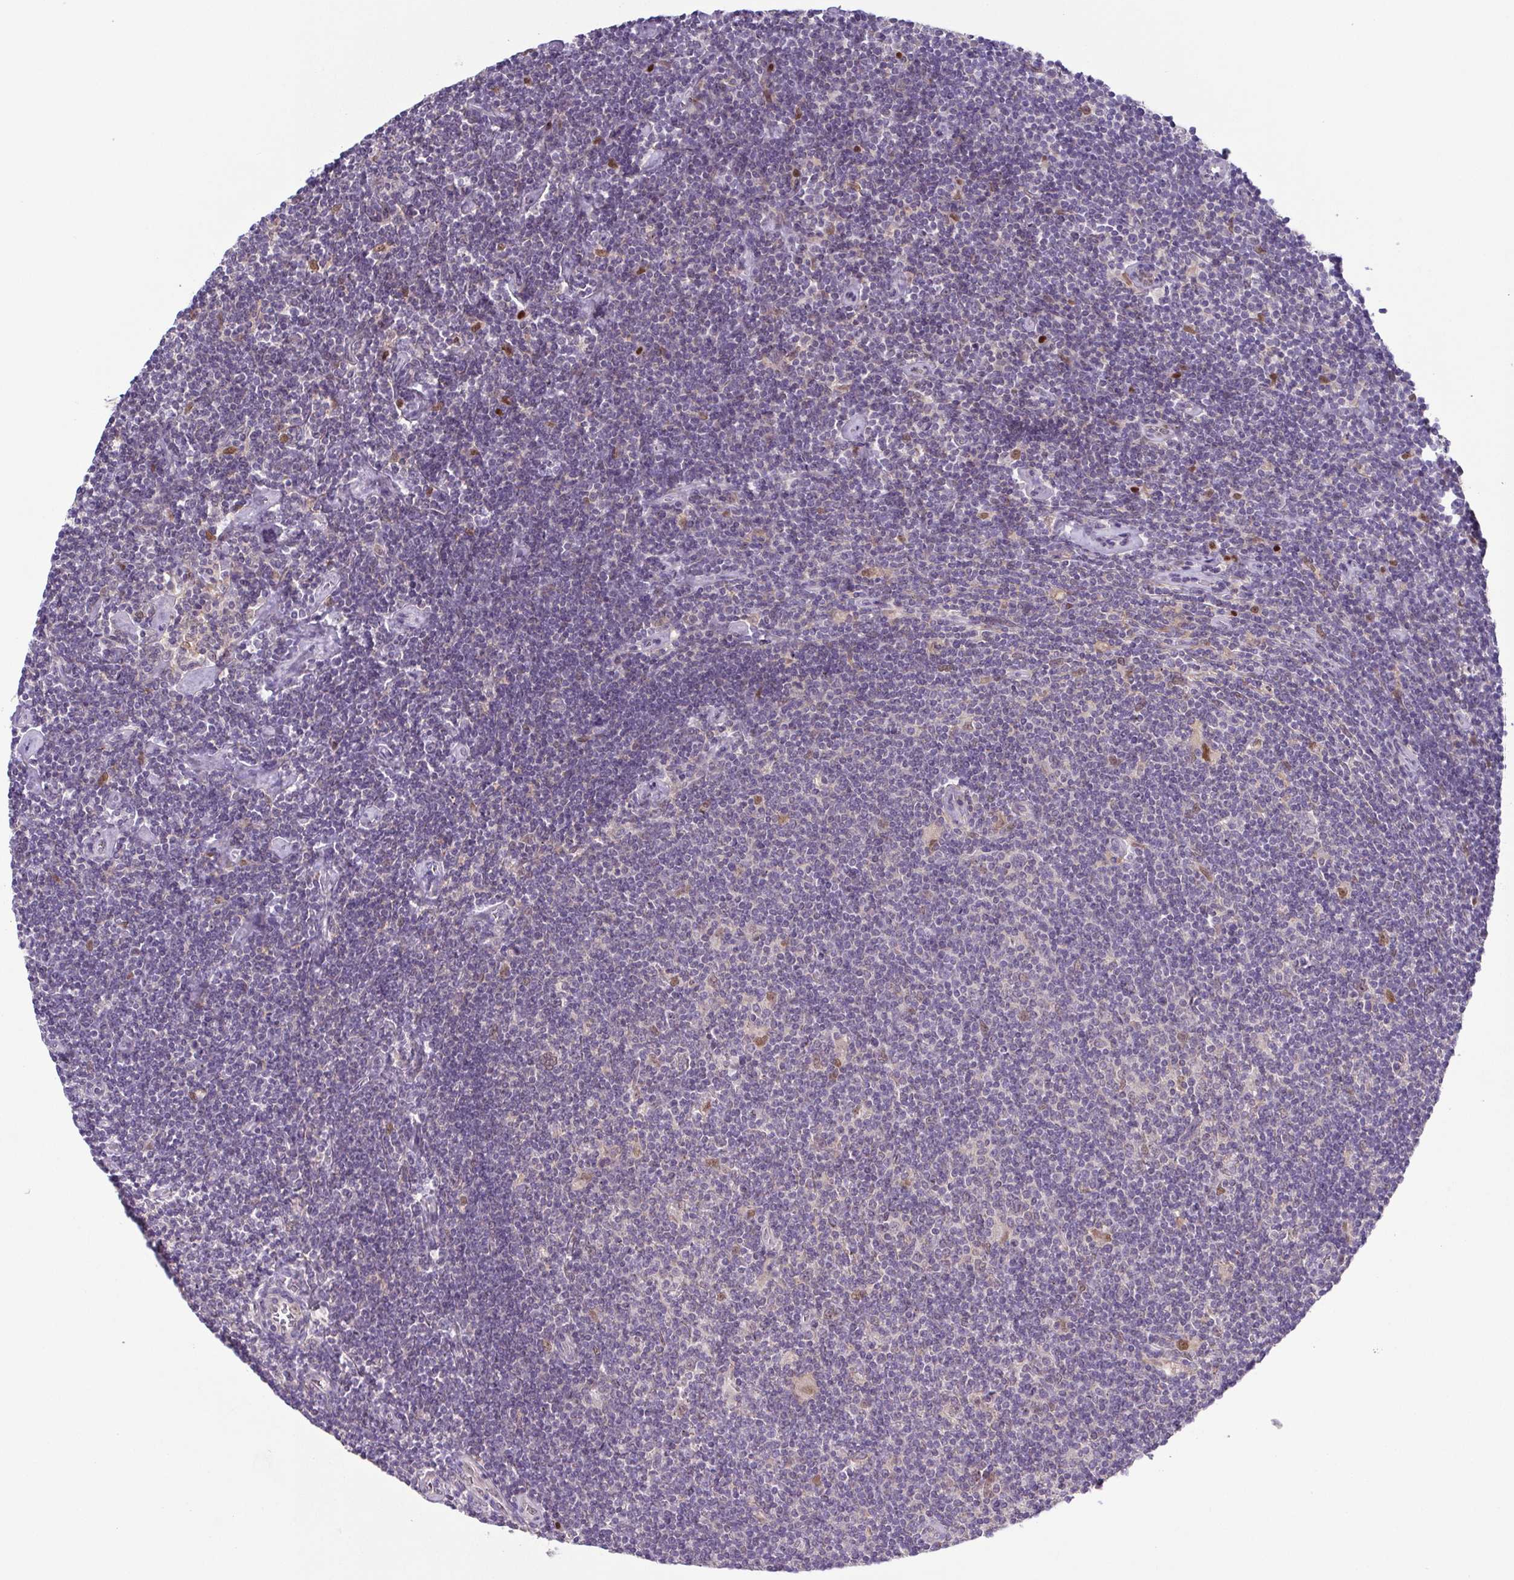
{"staining": {"intensity": "negative", "quantity": "none", "location": "none"}, "tissue": "lymphoma", "cell_type": "Tumor cells", "image_type": "cancer", "snomed": [{"axis": "morphology", "description": "Hodgkin's disease, NOS"}, {"axis": "topography", "description": "Lymph node"}], "caption": "High power microscopy image of an immunohistochemistry photomicrograph of lymphoma, revealing no significant staining in tumor cells.", "gene": "UBE2Q1", "patient": {"sex": "male", "age": 40}}